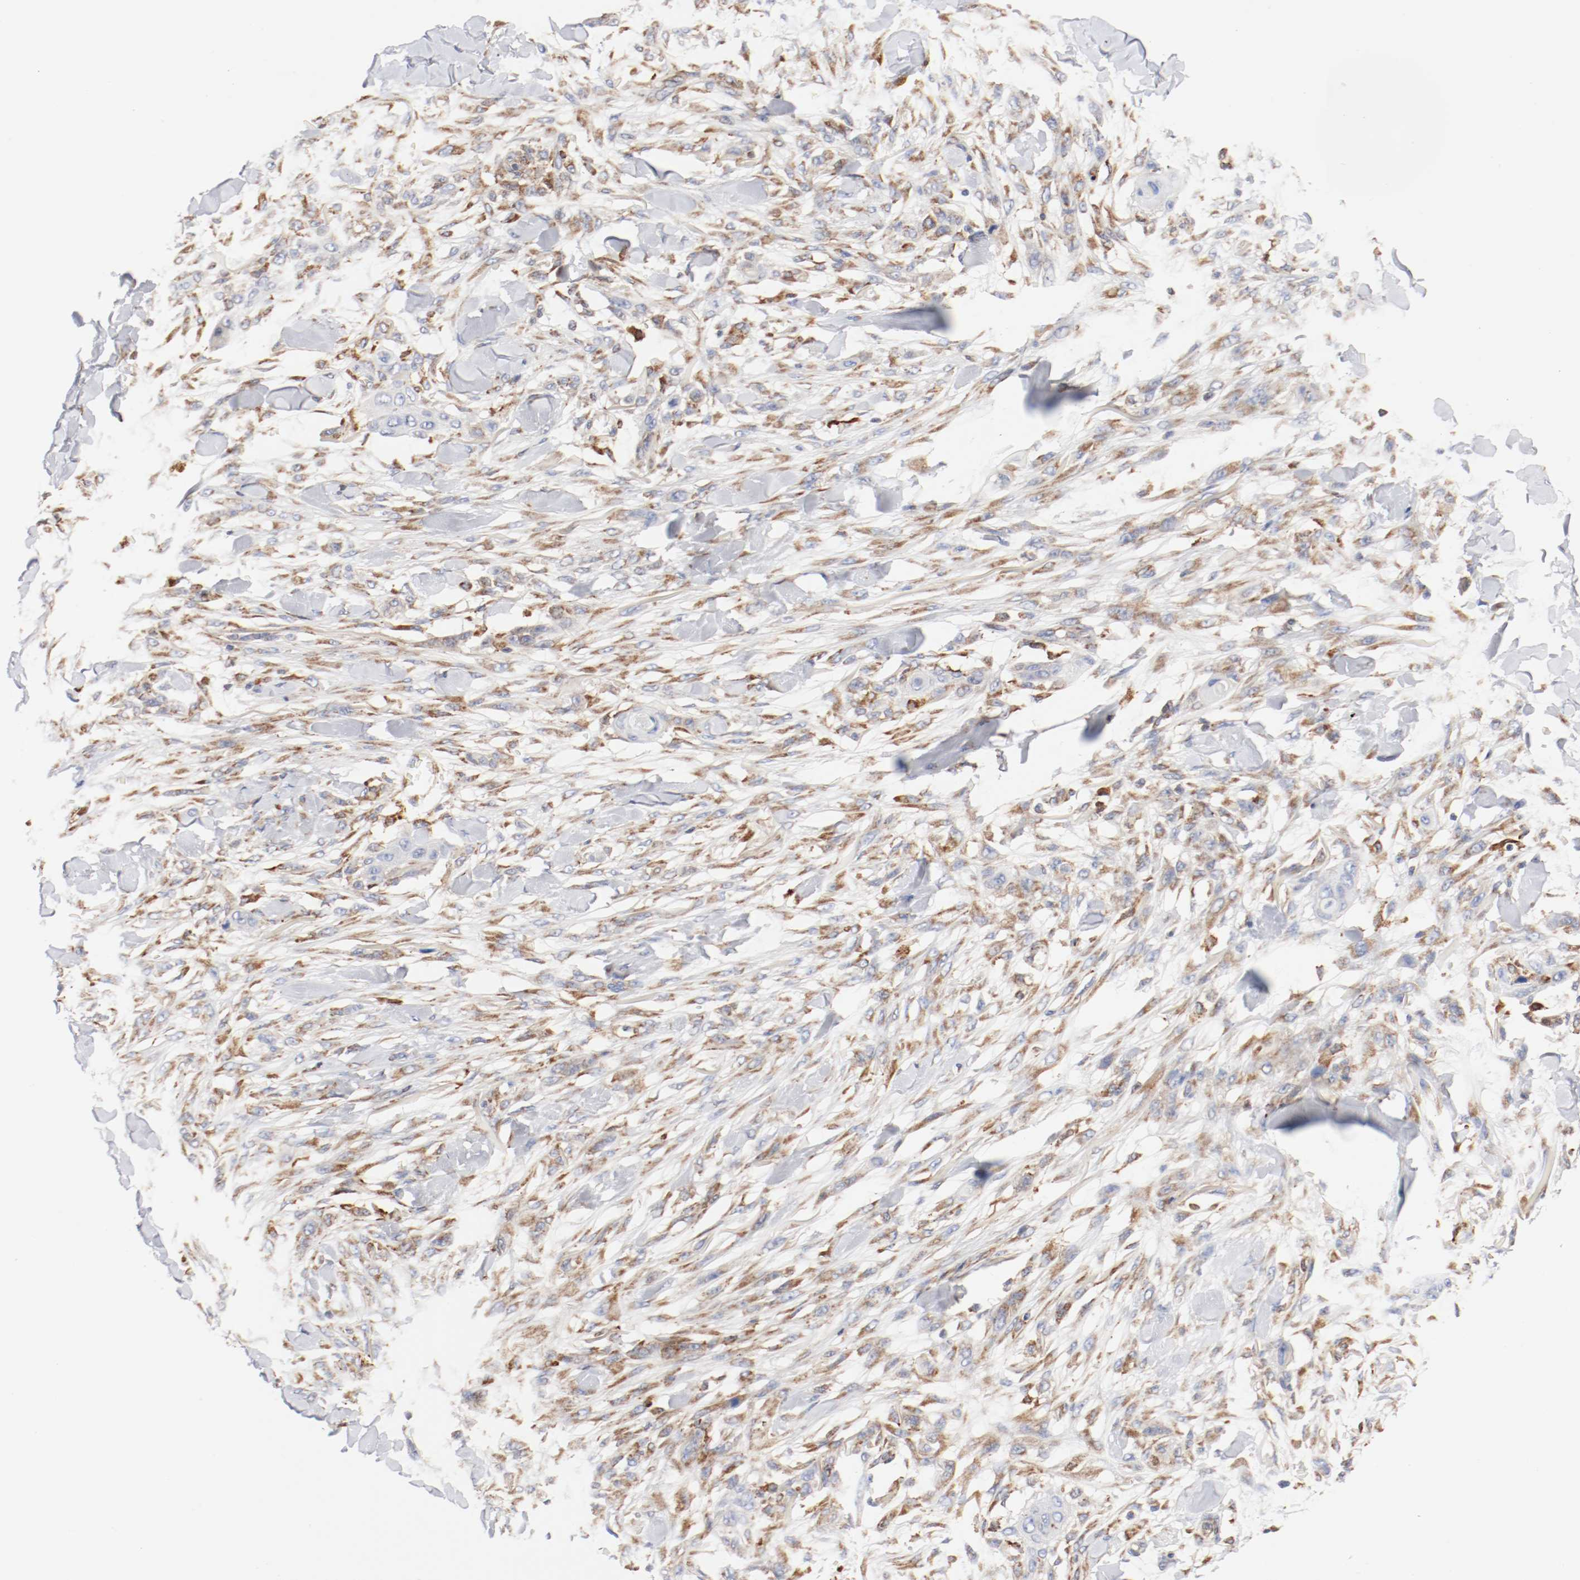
{"staining": {"intensity": "moderate", "quantity": ">75%", "location": "cytoplasmic/membranous"}, "tissue": "skin cancer", "cell_type": "Tumor cells", "image_type": "cancer", "snomed": [{"axis": "morphology", "description": "Normal tissue, NOS"}, {"axis": "morphology", "description": "Squamous cell carcinoma, NOS"}, {"axis": "topography", "description": "Skin"}], "caption": "Skin cancer tissue exhibits moderate cytoplasmic/membranous expression in about >75% of tumor cells, visualized by immunohistochemistry.", "gene": "PDPK1", "patient": {"sex": "female", "age": 59}}